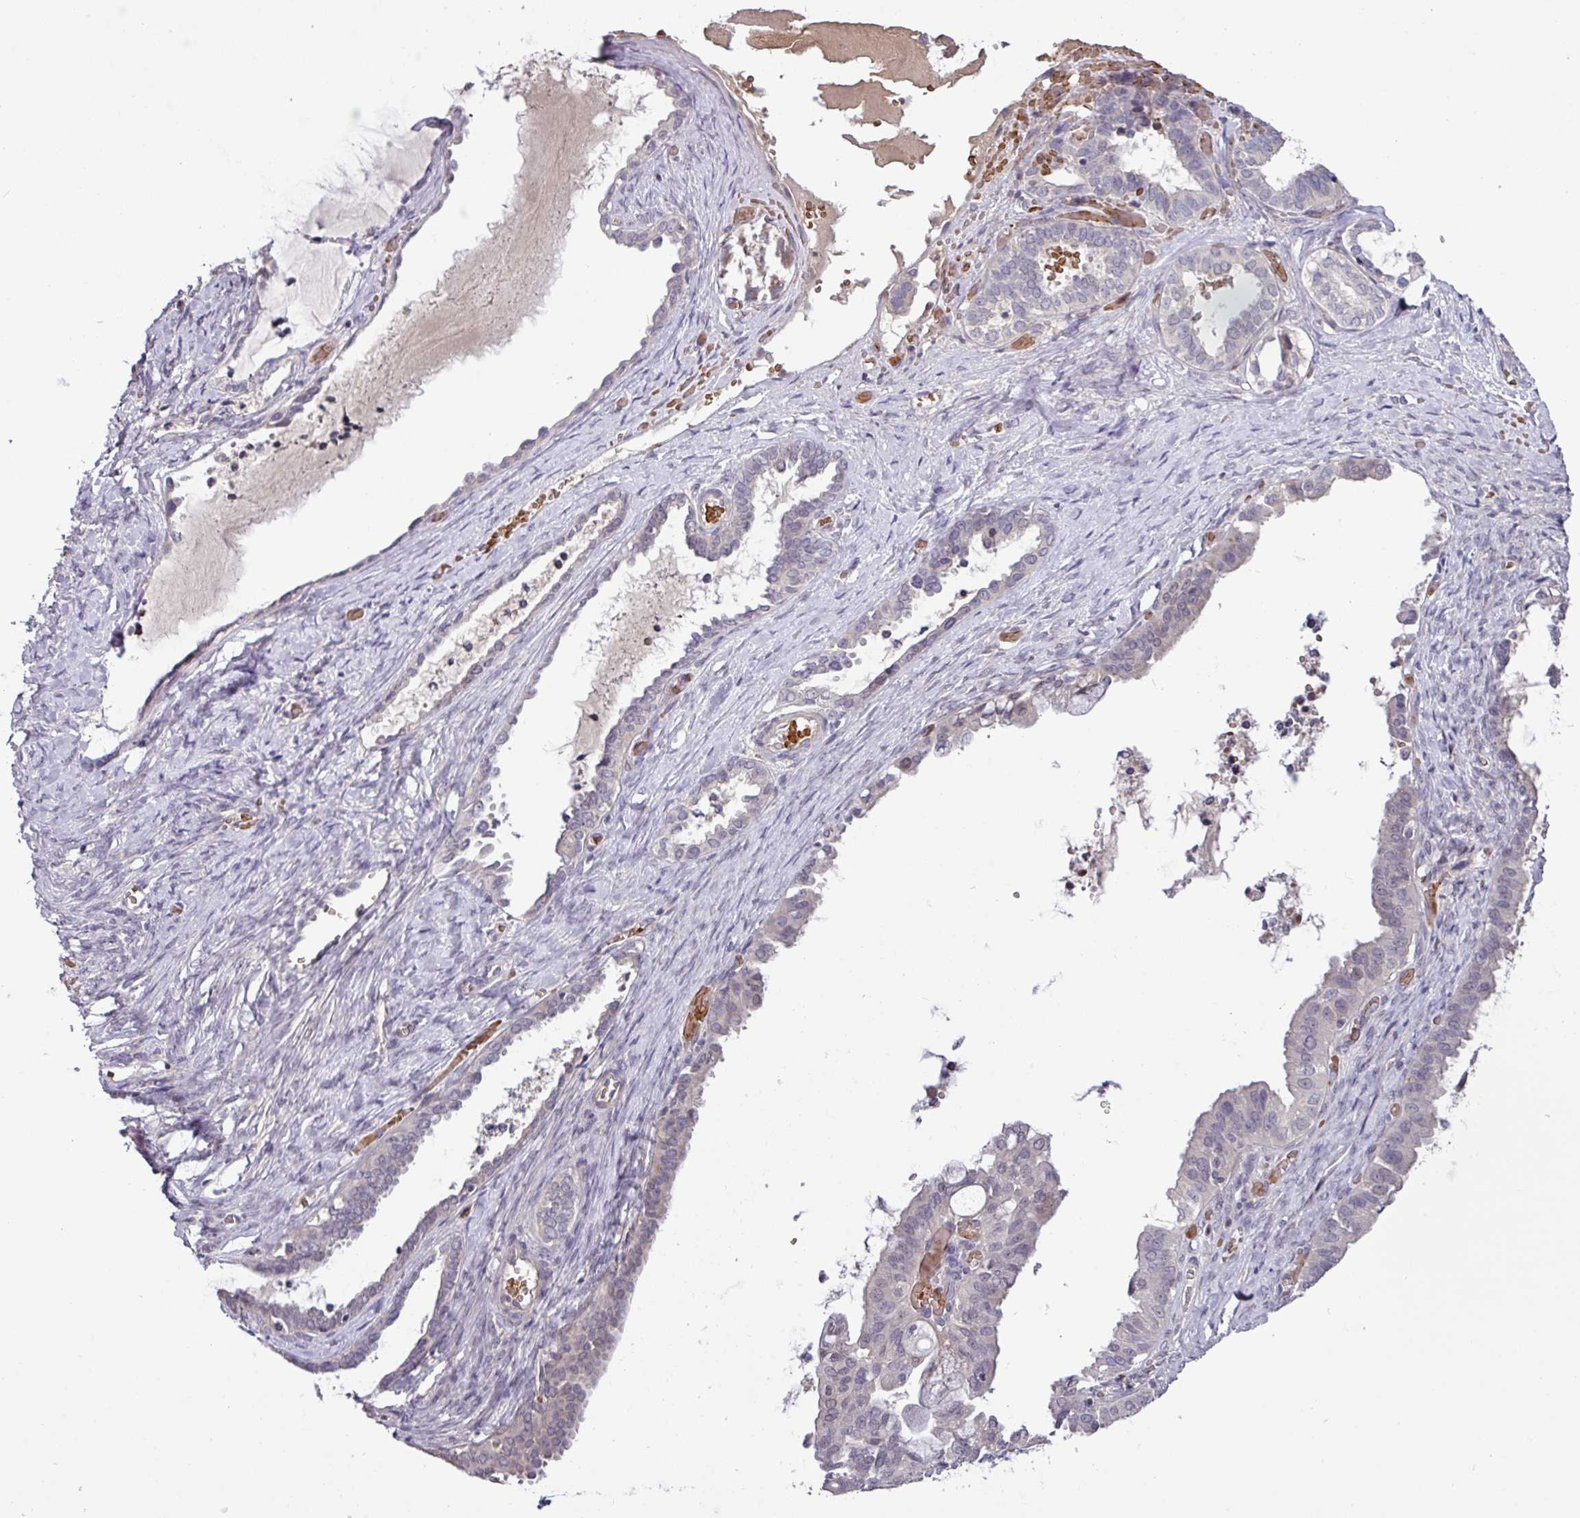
{"staining": {"intensity": "negative", "quantity": "none", "location": "none"}, "tissue": "ovarian cancer", "cell_type": "Tumor cells", "image_type": "cancer", "snomed": [{"axis": "morphology", "description": "Carcinoma, NOS"}, {"axis": "morphology", "description": "Carcinoma, endometroid"}, {"axis": "topography", "description": "Ovary"}], "caption": "An image of human ovarian cancer is negative for staining in tumor cells. (DAB immunohistochemistry, high magnification).", "gene": "SLC5A10", "patient": {"sex": "female", "age": 50}}